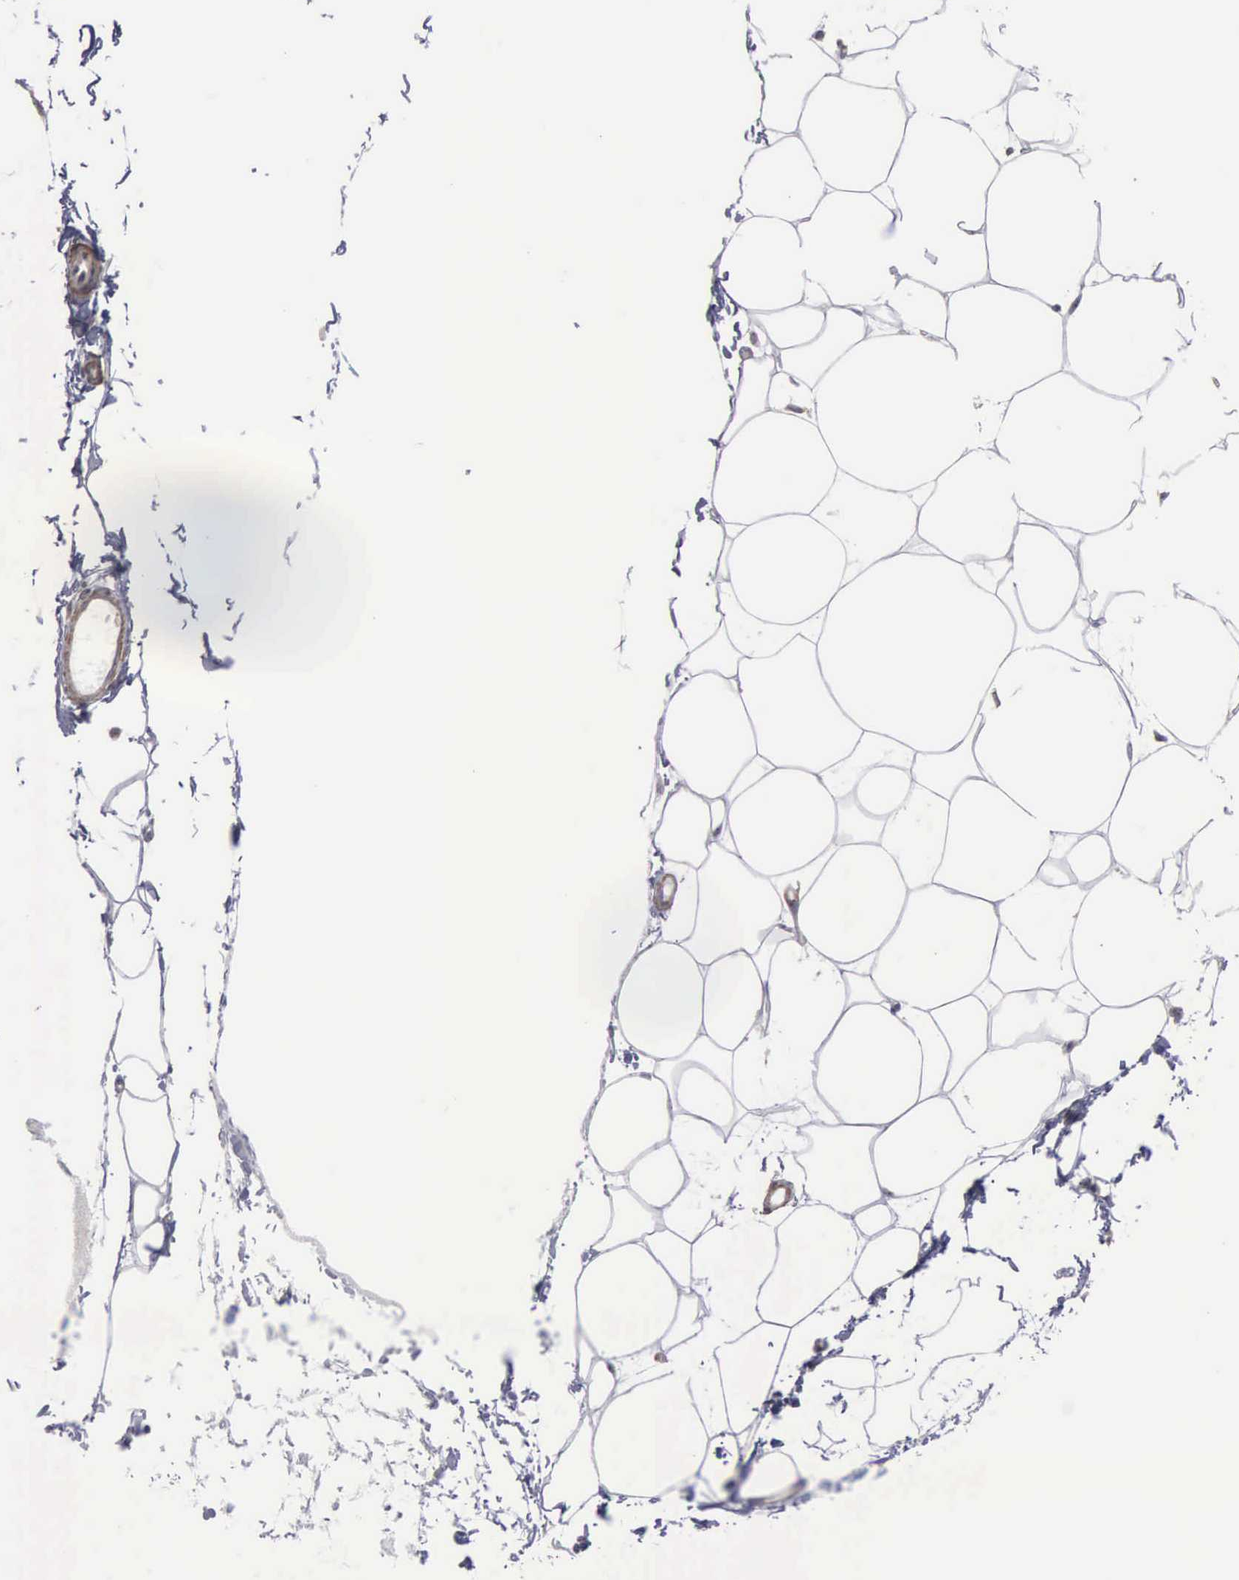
{"staining": {"intensity": "negative", "quantity": "none", "location": "none"}, "tissue": "adipose tissue", "cell_type": "Adipocytes", "image_type": "normal", "snomed": [{"axis": "morphology", "description": "Normal tissue, NOS"}, {"axis": "topography", "description": "Breast"}], "caption": "DAB immunohistochemical staining of unremarkable adipose tissue demonstrates no significant staining in adipocytes.", "gene": "NGDN", "patient": {"sex": "female", "age": 45}}